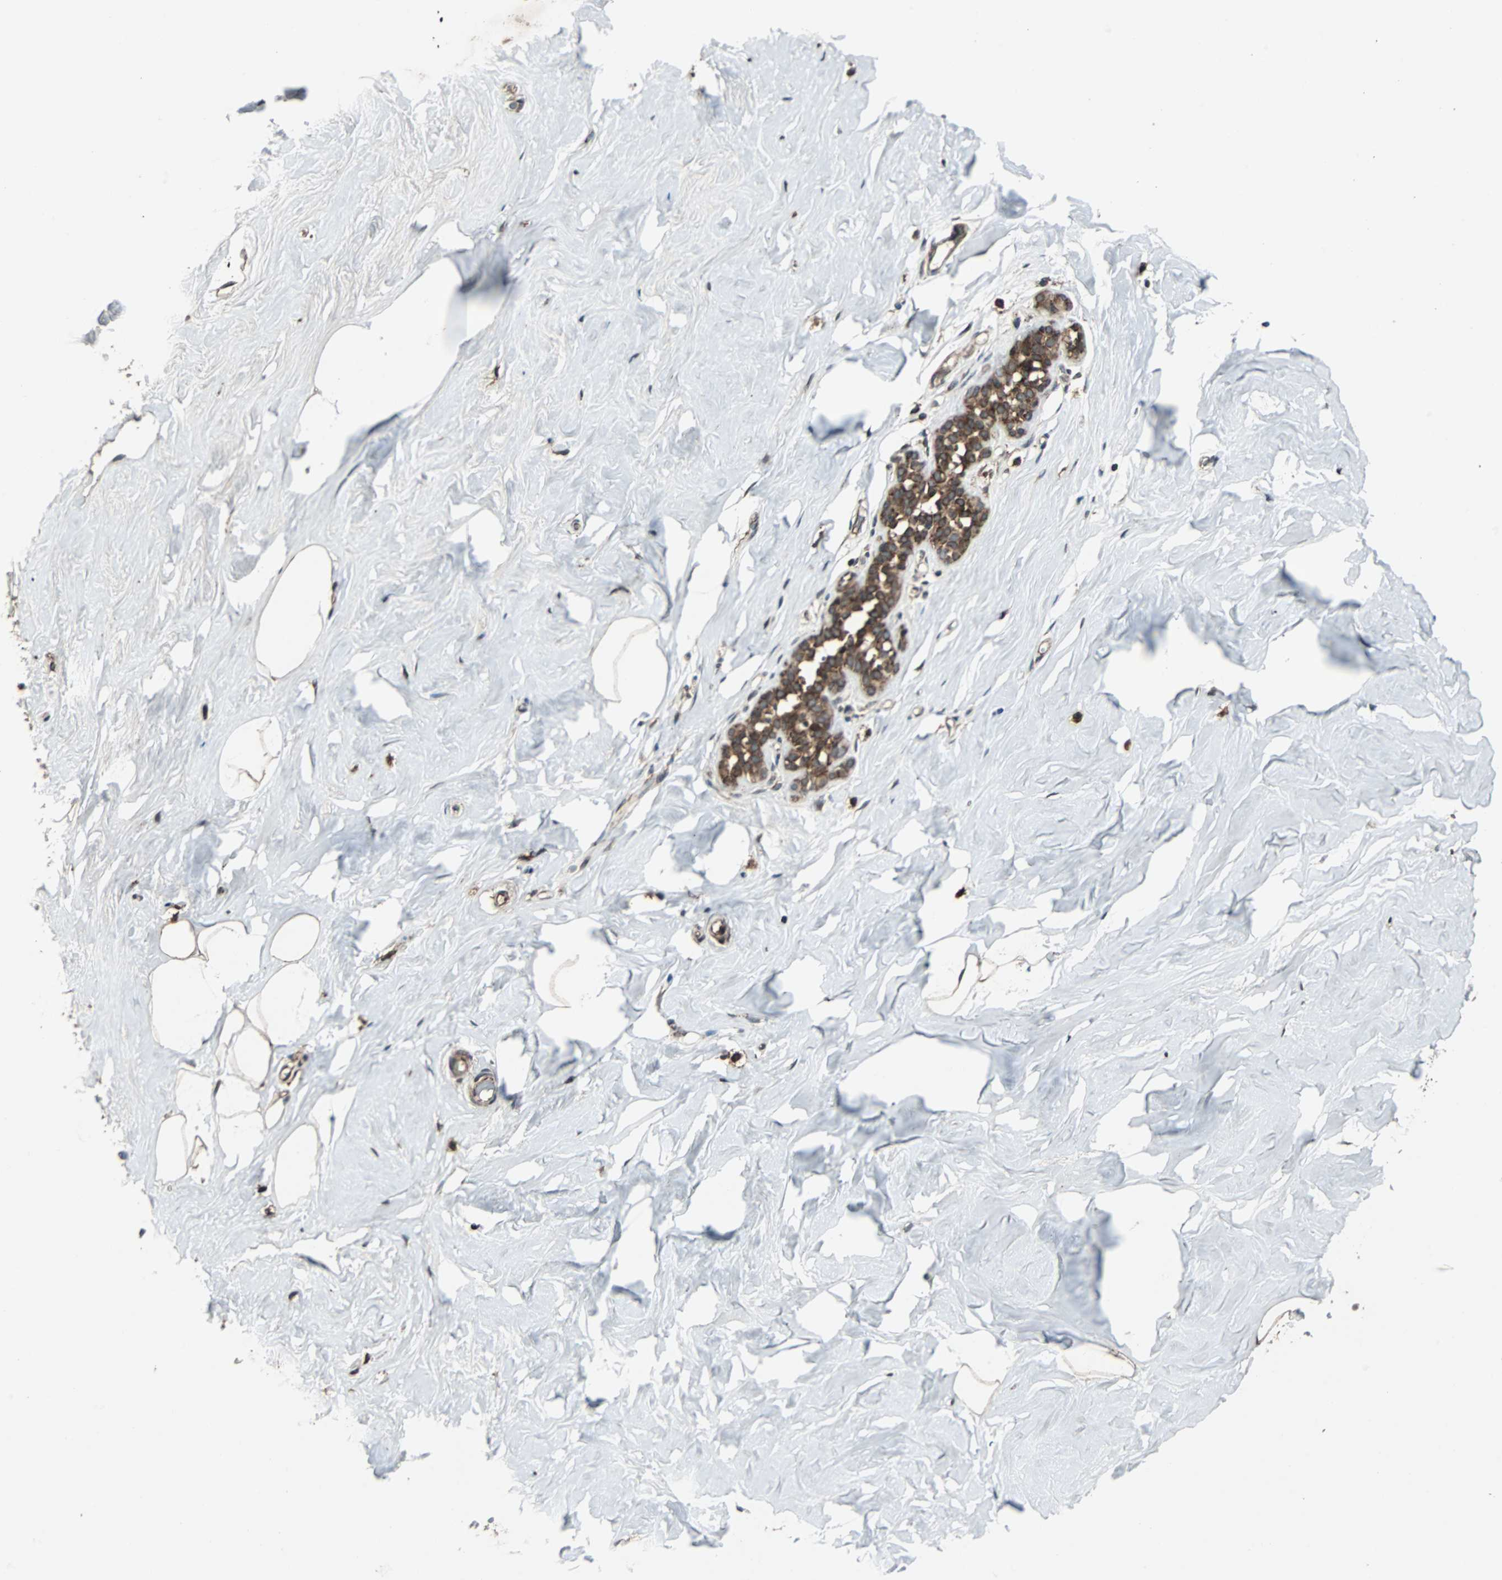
{"staining": {"intensity": "moderate", "quantity": ">75%", "location": "cytoplasmic/membranous"}, "tissue": "breast", "cell_type": "Adipocytes", "image_type": "normal", "snomed": [{"axis": "morphology", "description": "Normal tissue, NOS"}, {"axis": "topography", "description": "Breast"}], "caption": "This is a histology image of immunohistochemistry (IHC) staining of normal breast, which shows moderate staining in the cytoplasmic/membranous of adipocytes.", "gene": "RAB7A", "patient": {"sex": "female", "age": 75}}